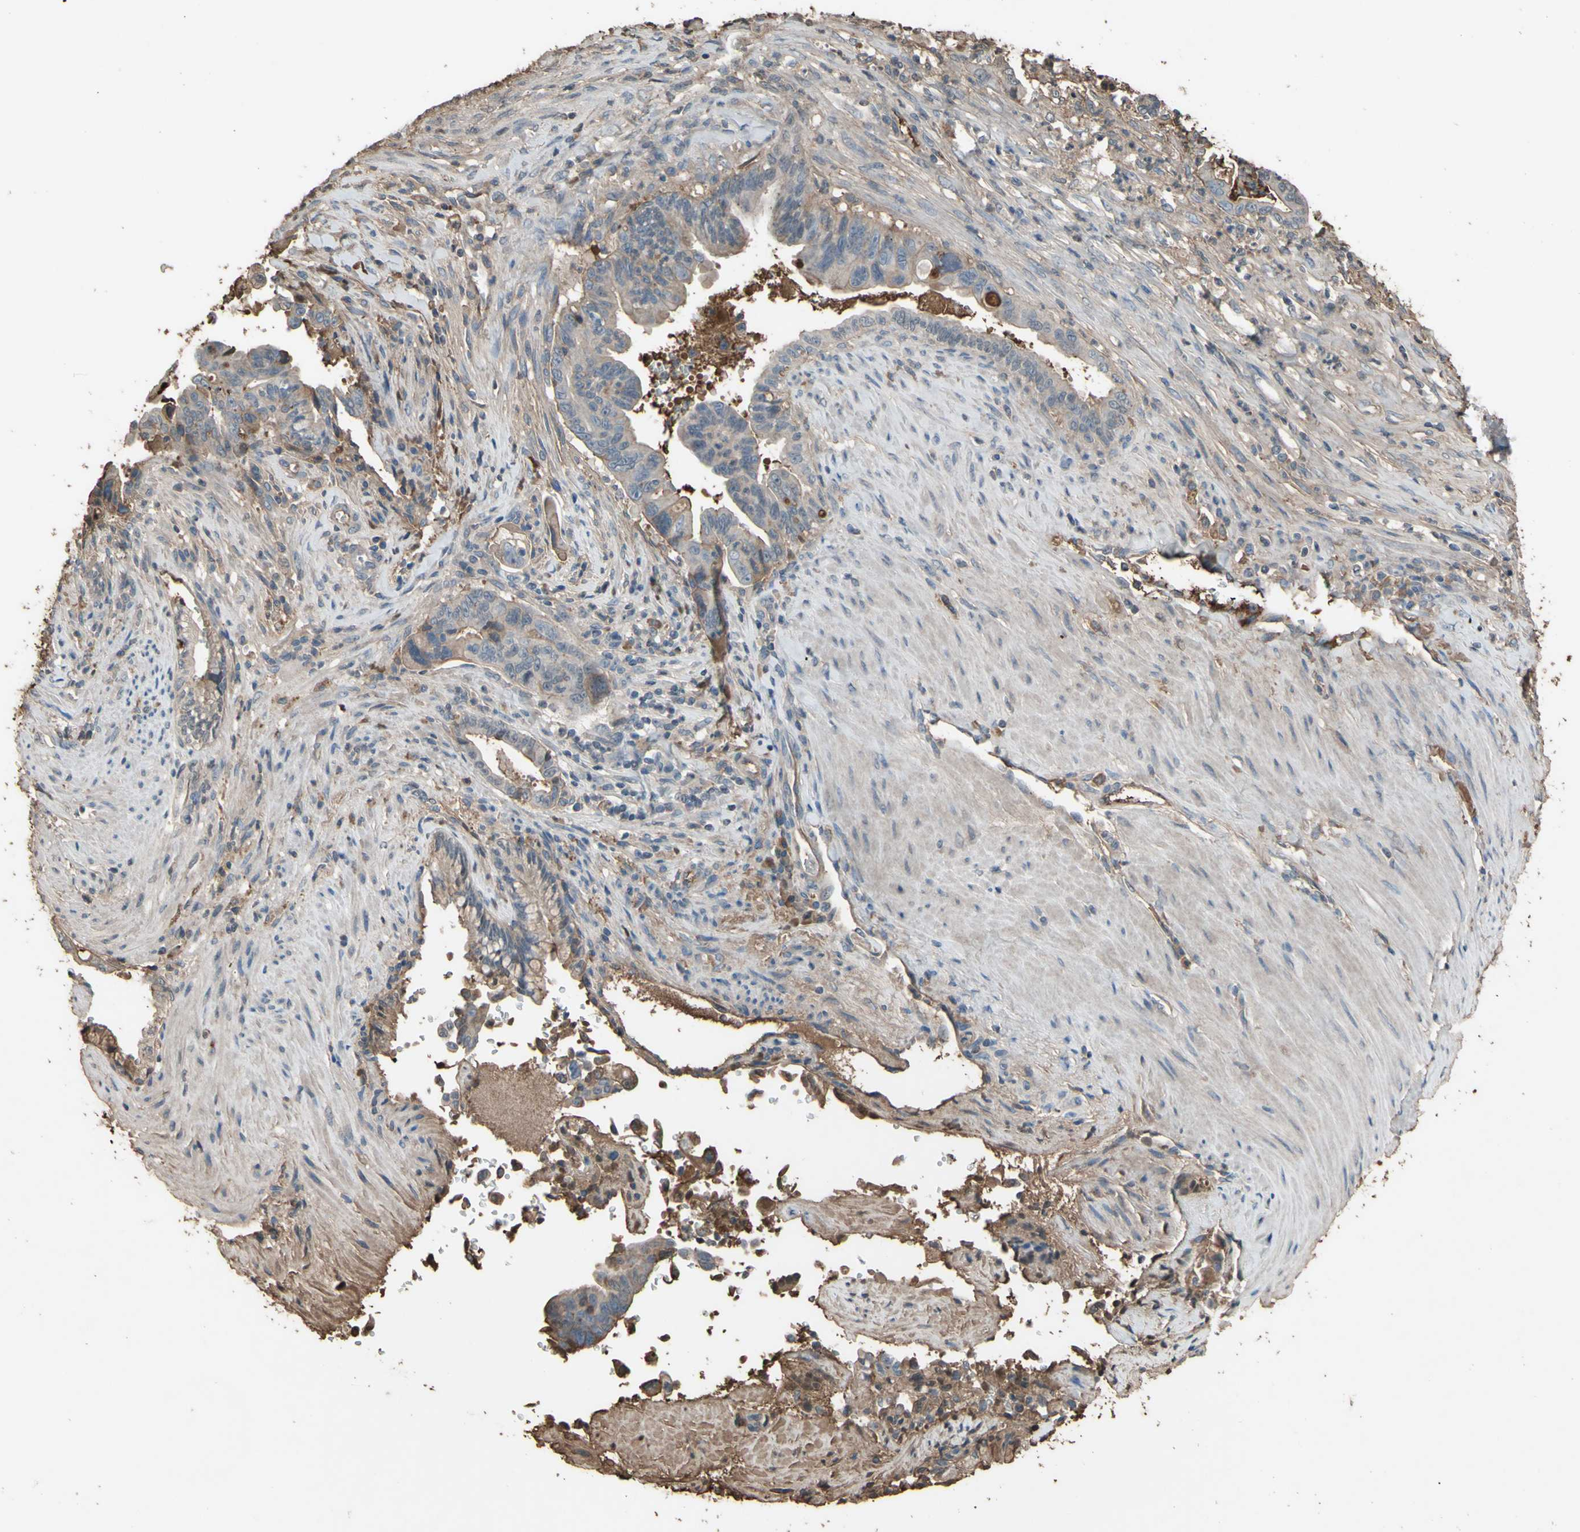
{"staining": {"intensity": "weak", "quantity": ">75%", "location": "cytoplasmic/membranous"}, "tissue": "pancreatic cancer", "cell_type": "Tumor cells", "image_type": "cancer", "snomed": [{"axis": "morphology", "description": "Adenocarcinoma, NOS"}, {"axis": "topography", "description": "Pancreas"}], "caption": "DAB immunohistochemical staining of pancreatic adenocarcinoma shows weak cytoplasmic/membranous protein staining in approximately >75% of tumor cells.", "gene": "PTGDS", "patient": {"sex": "male", "age": 70}}